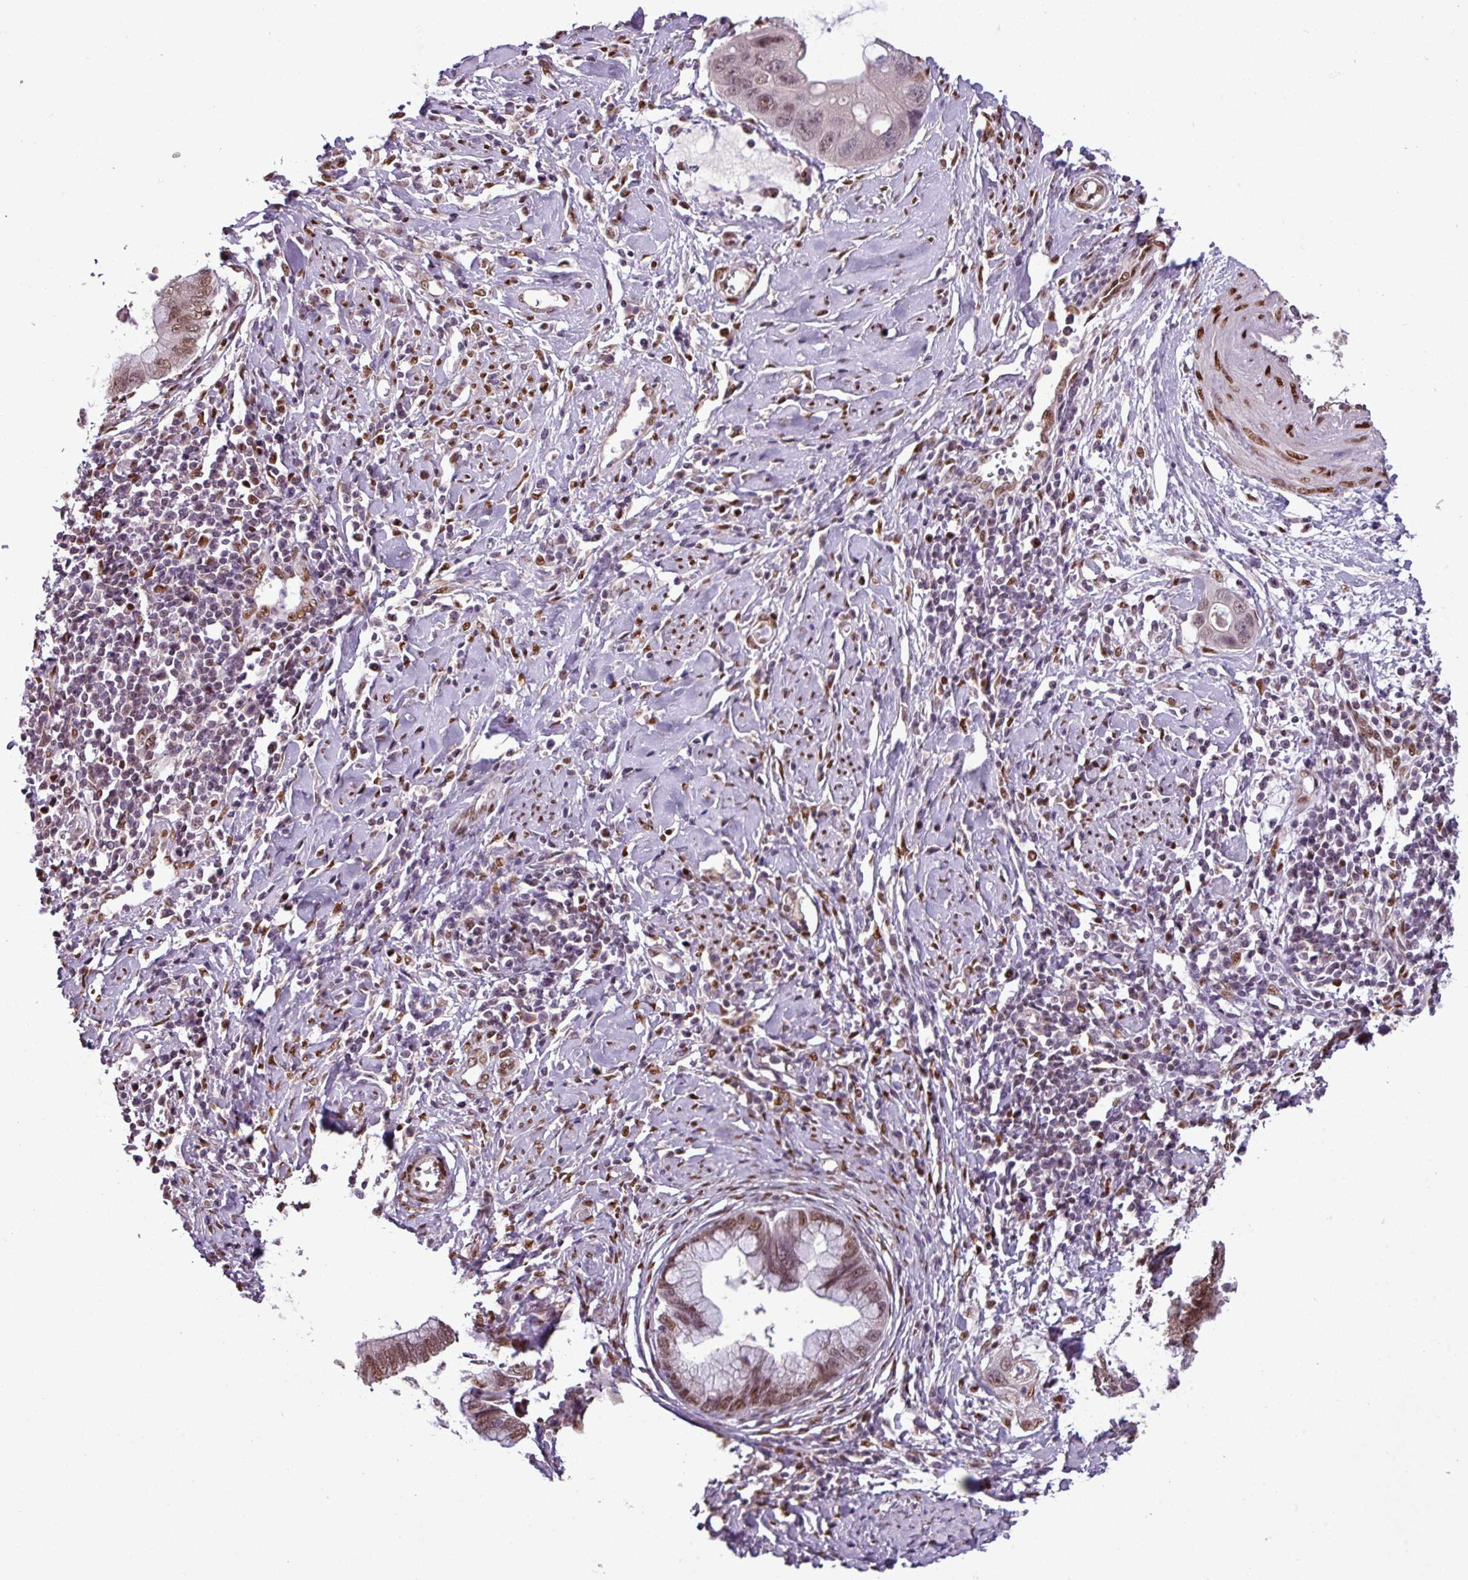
{"staining": {"intensity": "moderate", "quantity": ">75%", "location": "nuclear"}, "tissue": "cervical cancer", "cell_type": "Tumor cells", "image_type": "cancer", "snomed": [{"axis": "morphology", "description": "Adenocarcinoma, NOS"}, {"axis": "topography", "description": "Cervix"}], "caption": "Protein staining of cervical cancer tissue exhibits moderate nuclear positivity in about >75% of tumor cells.", "gene": "IRF2BPL", "patient": {"sex": "female", "age": 44}}